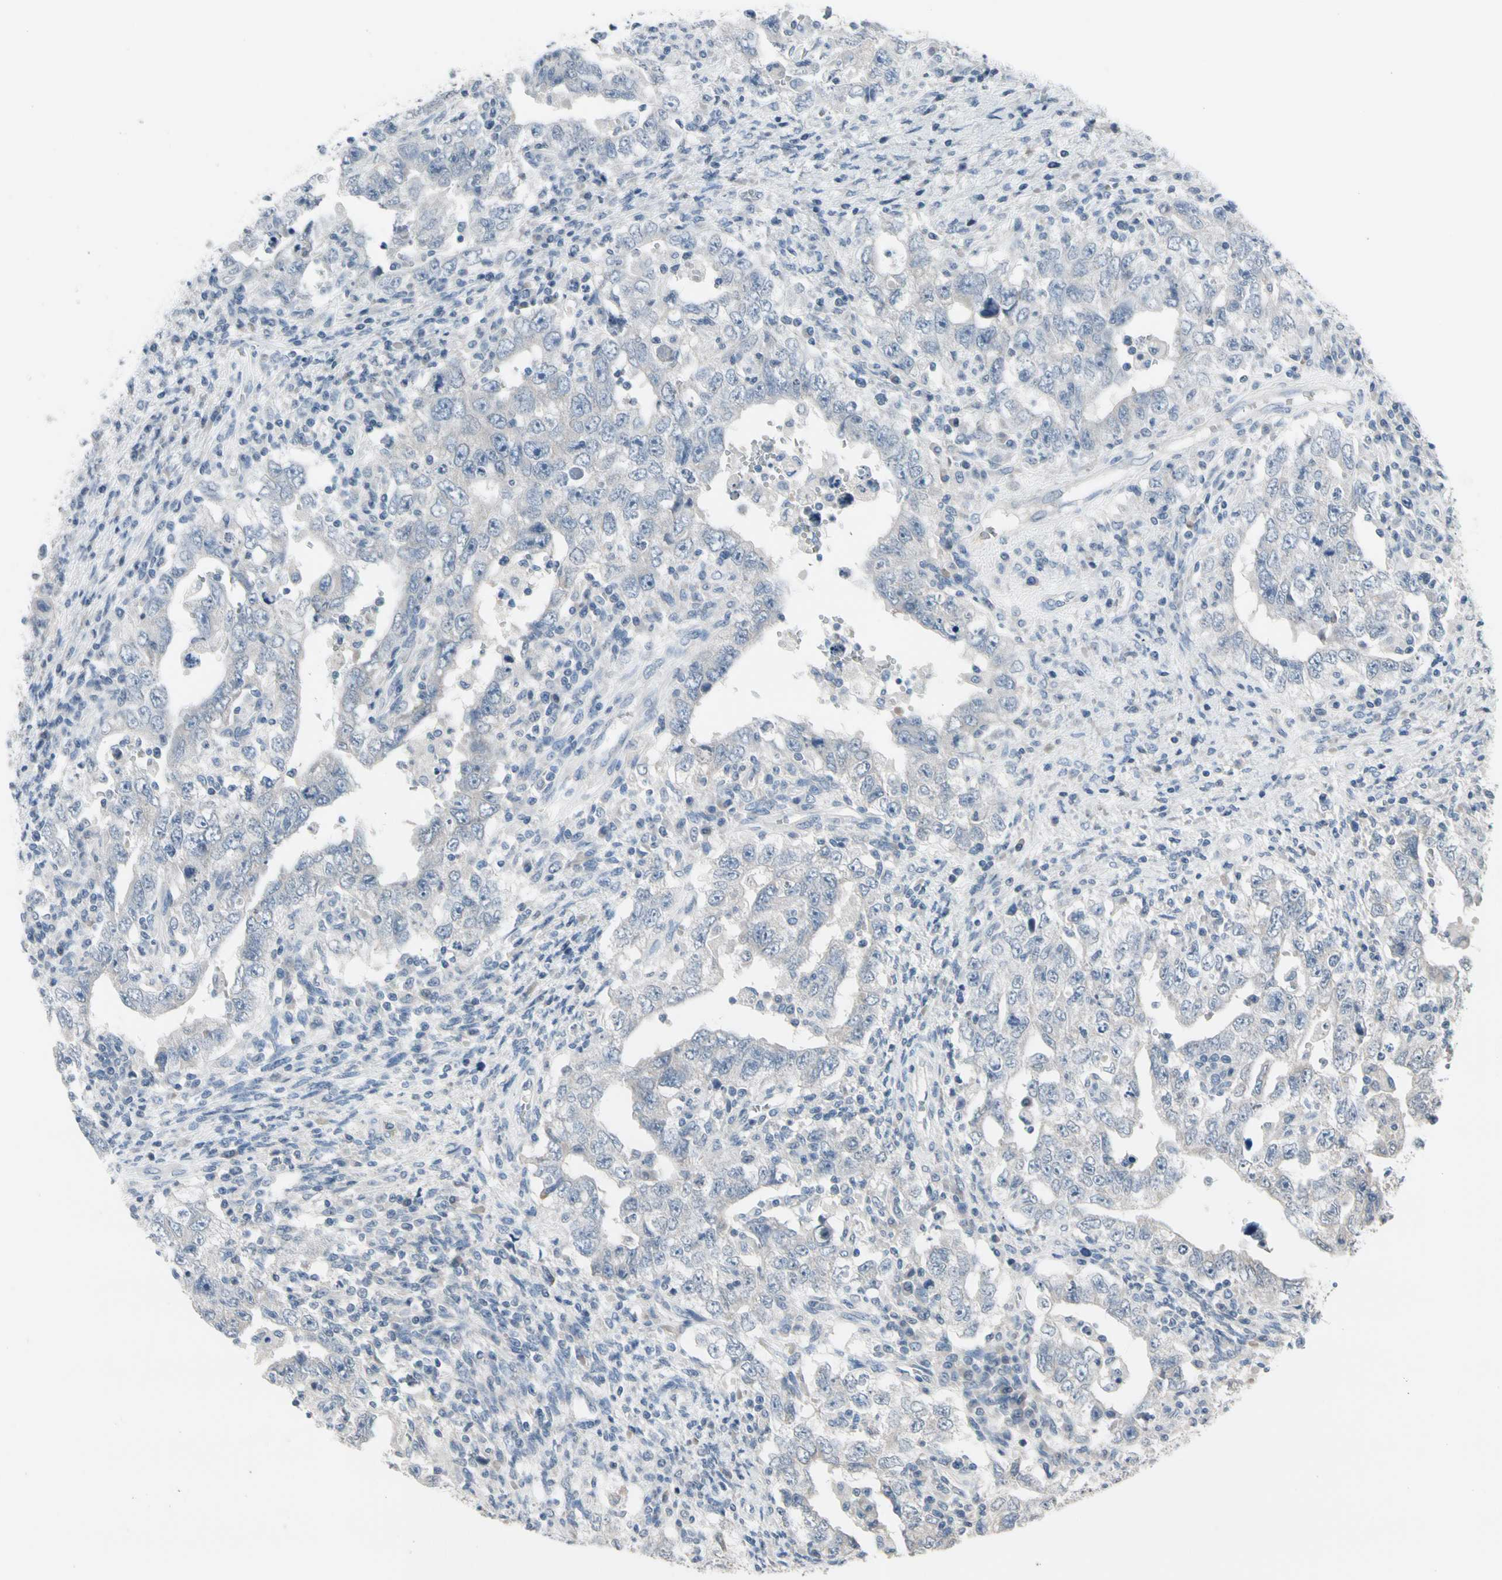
{"staining": {"intensity": "negative", "quantity": "none", "location": "none"}, "tissue": "testis cancer", "cell_type": "Tumor cells", "image_type": "cancer", "snomed": [{"axis": "morphology", "description": "Carcinoma, Embryonal, NOS"}, {"axis": "topography", "description": "Testis"}], "caption": "Tumor cells show no significant staining in testis embryonal carcinoma.", "gene": "SV2A", "patient": {"sex": "male", "age": 26}}